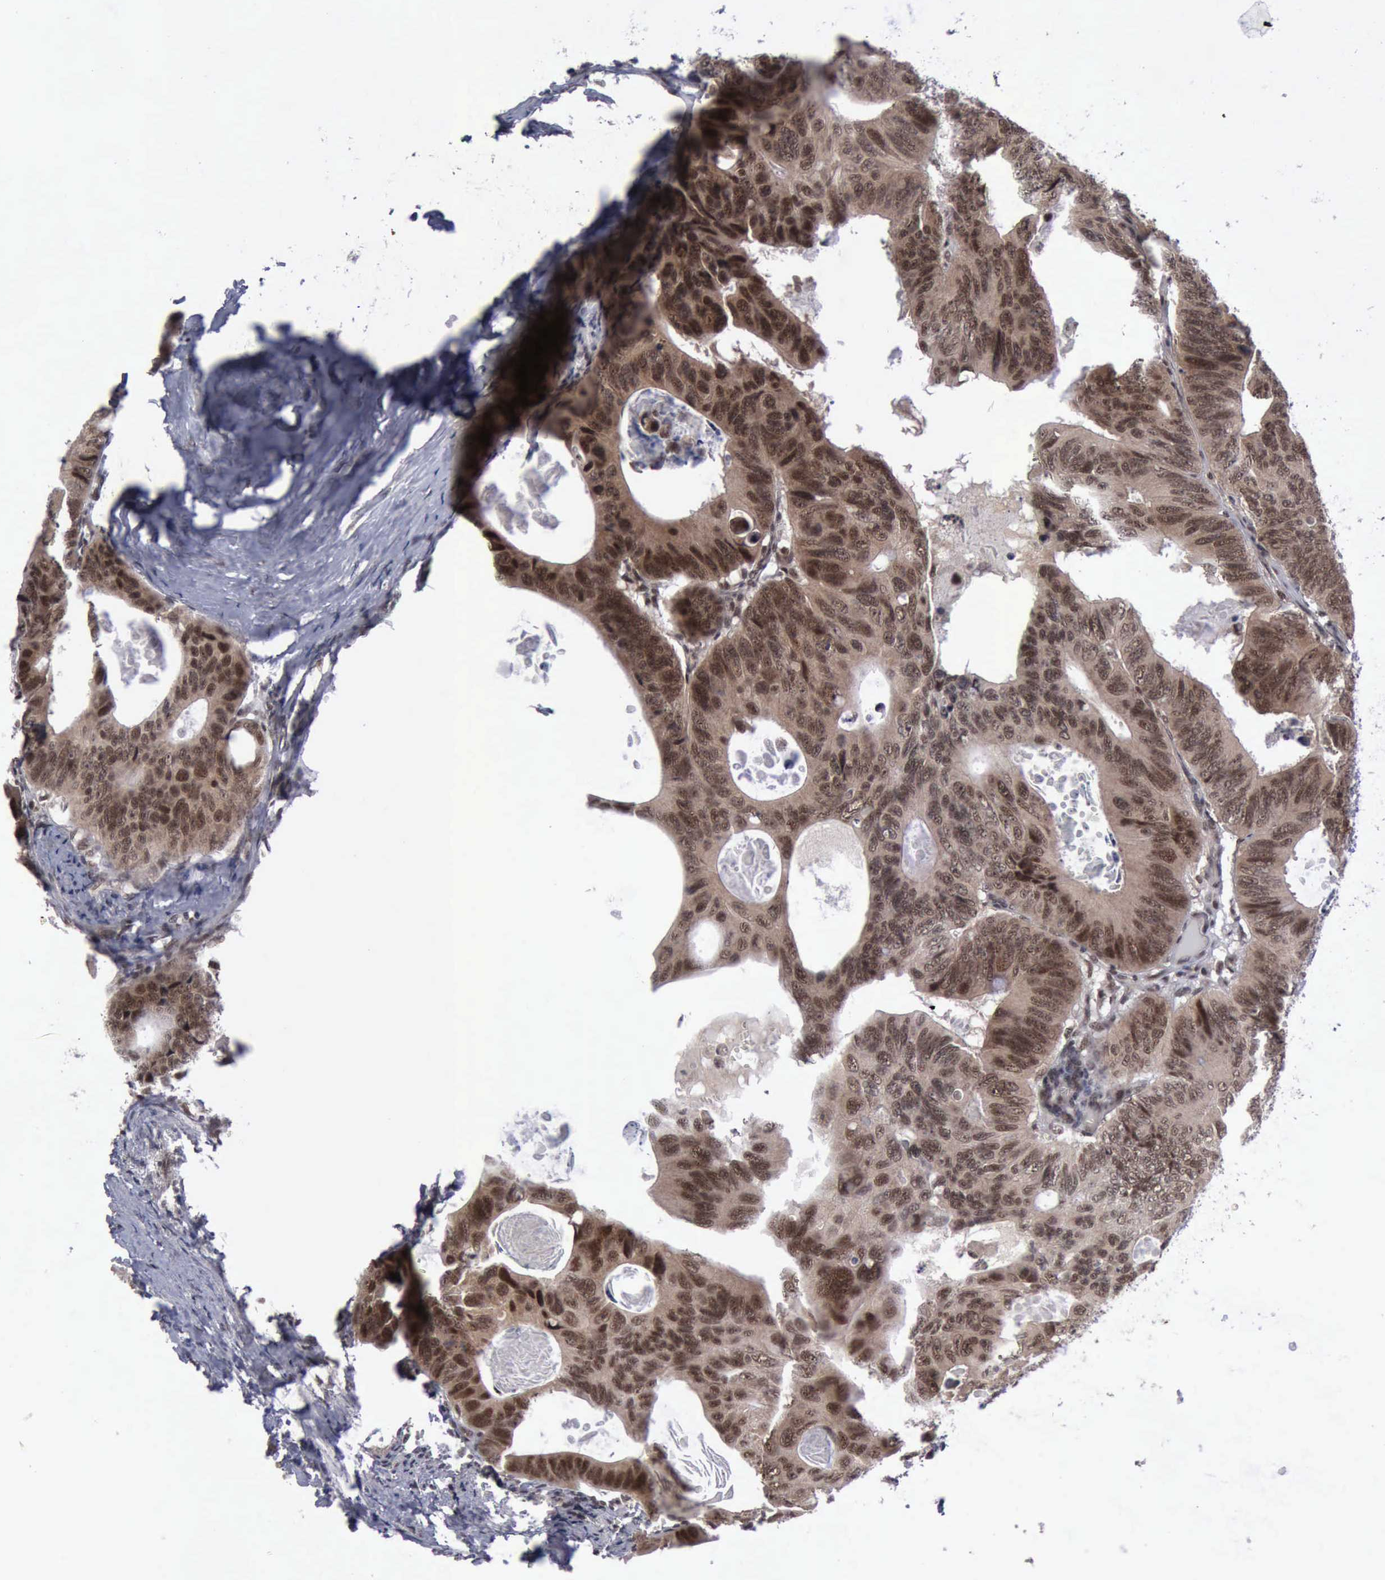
{"staining": {"intensity": "strong", "quantity": ">75%", "location": "cytoplasmic/membranous,nuclear"}, "tissue": "colorectal cancer", "cell_type": "Tumor cells", "image_type": "cancer", "snomed": [{"axis": "morphology", "description": "Adenocarcinoma, NOS"}, {"axis": "topography", "description": "Colon"}], "caption": "Colorectal cancer (adenocarcinoma) stained with a brown dye reveals strong cytoplasmic/membranous and nuclear positive expression in approximately >75% of tumor cells.", "gene": "ATM", "patient": {"sex": "female", "age": 55}}